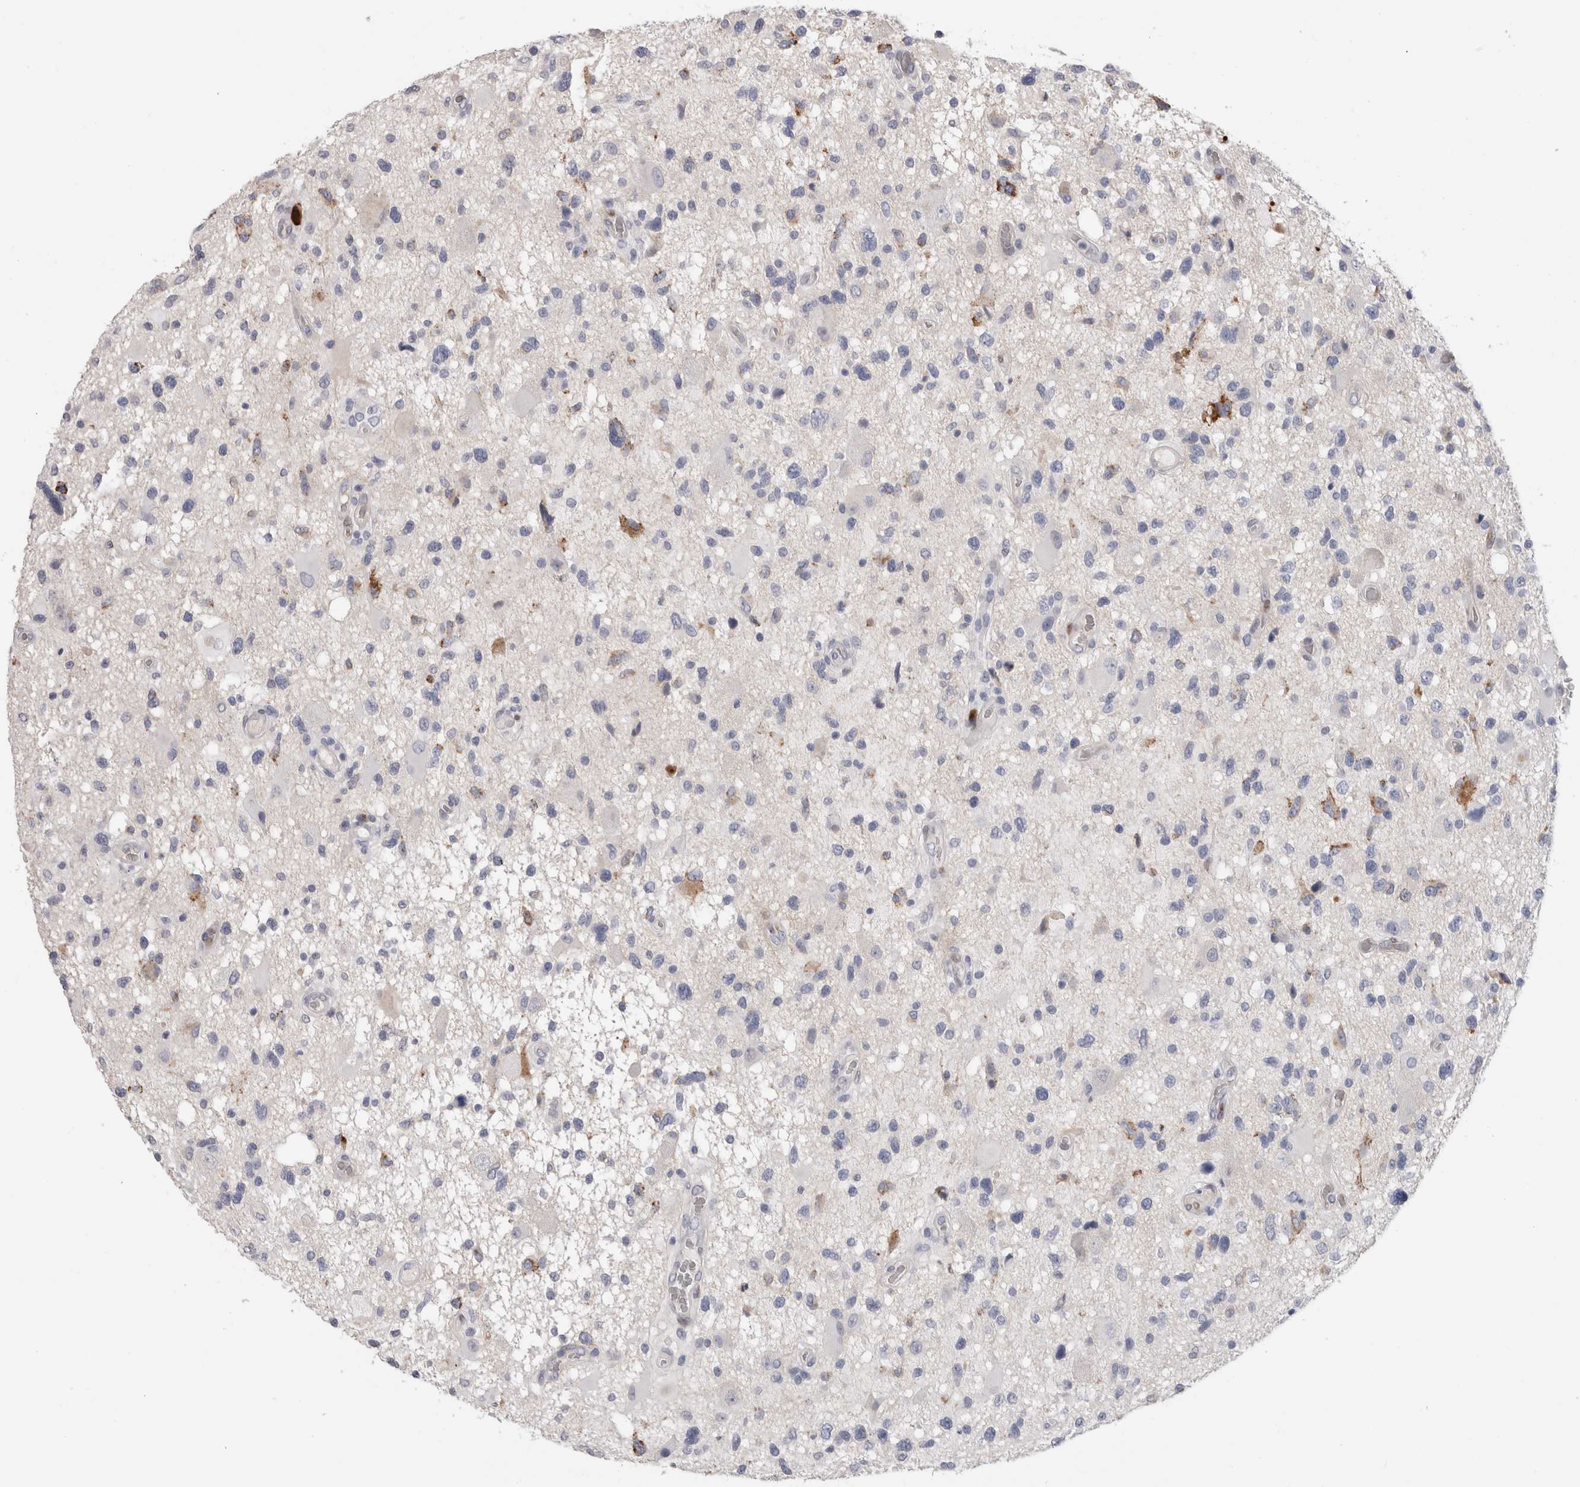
{"staining": {"intensity": "negative", "quantity": "none", "location": "none"}, "tissue": "glioma", "cell_type": "Tumor cells", "image_type": "cancer", "snomed": [{"axis": "morphology", "description": "Glioma, malignant, High grade"}, {"axis": "topography", "description": "Brain"}], "caption": "An immunohistochemistry (IHC) micrograph of malignant glioma (high-grade) is shown. There is no staining in tumor cells of malignant glioma (high-grade).", "gene": "DMTN", "patient": {"sex": "male", "age": 33}}